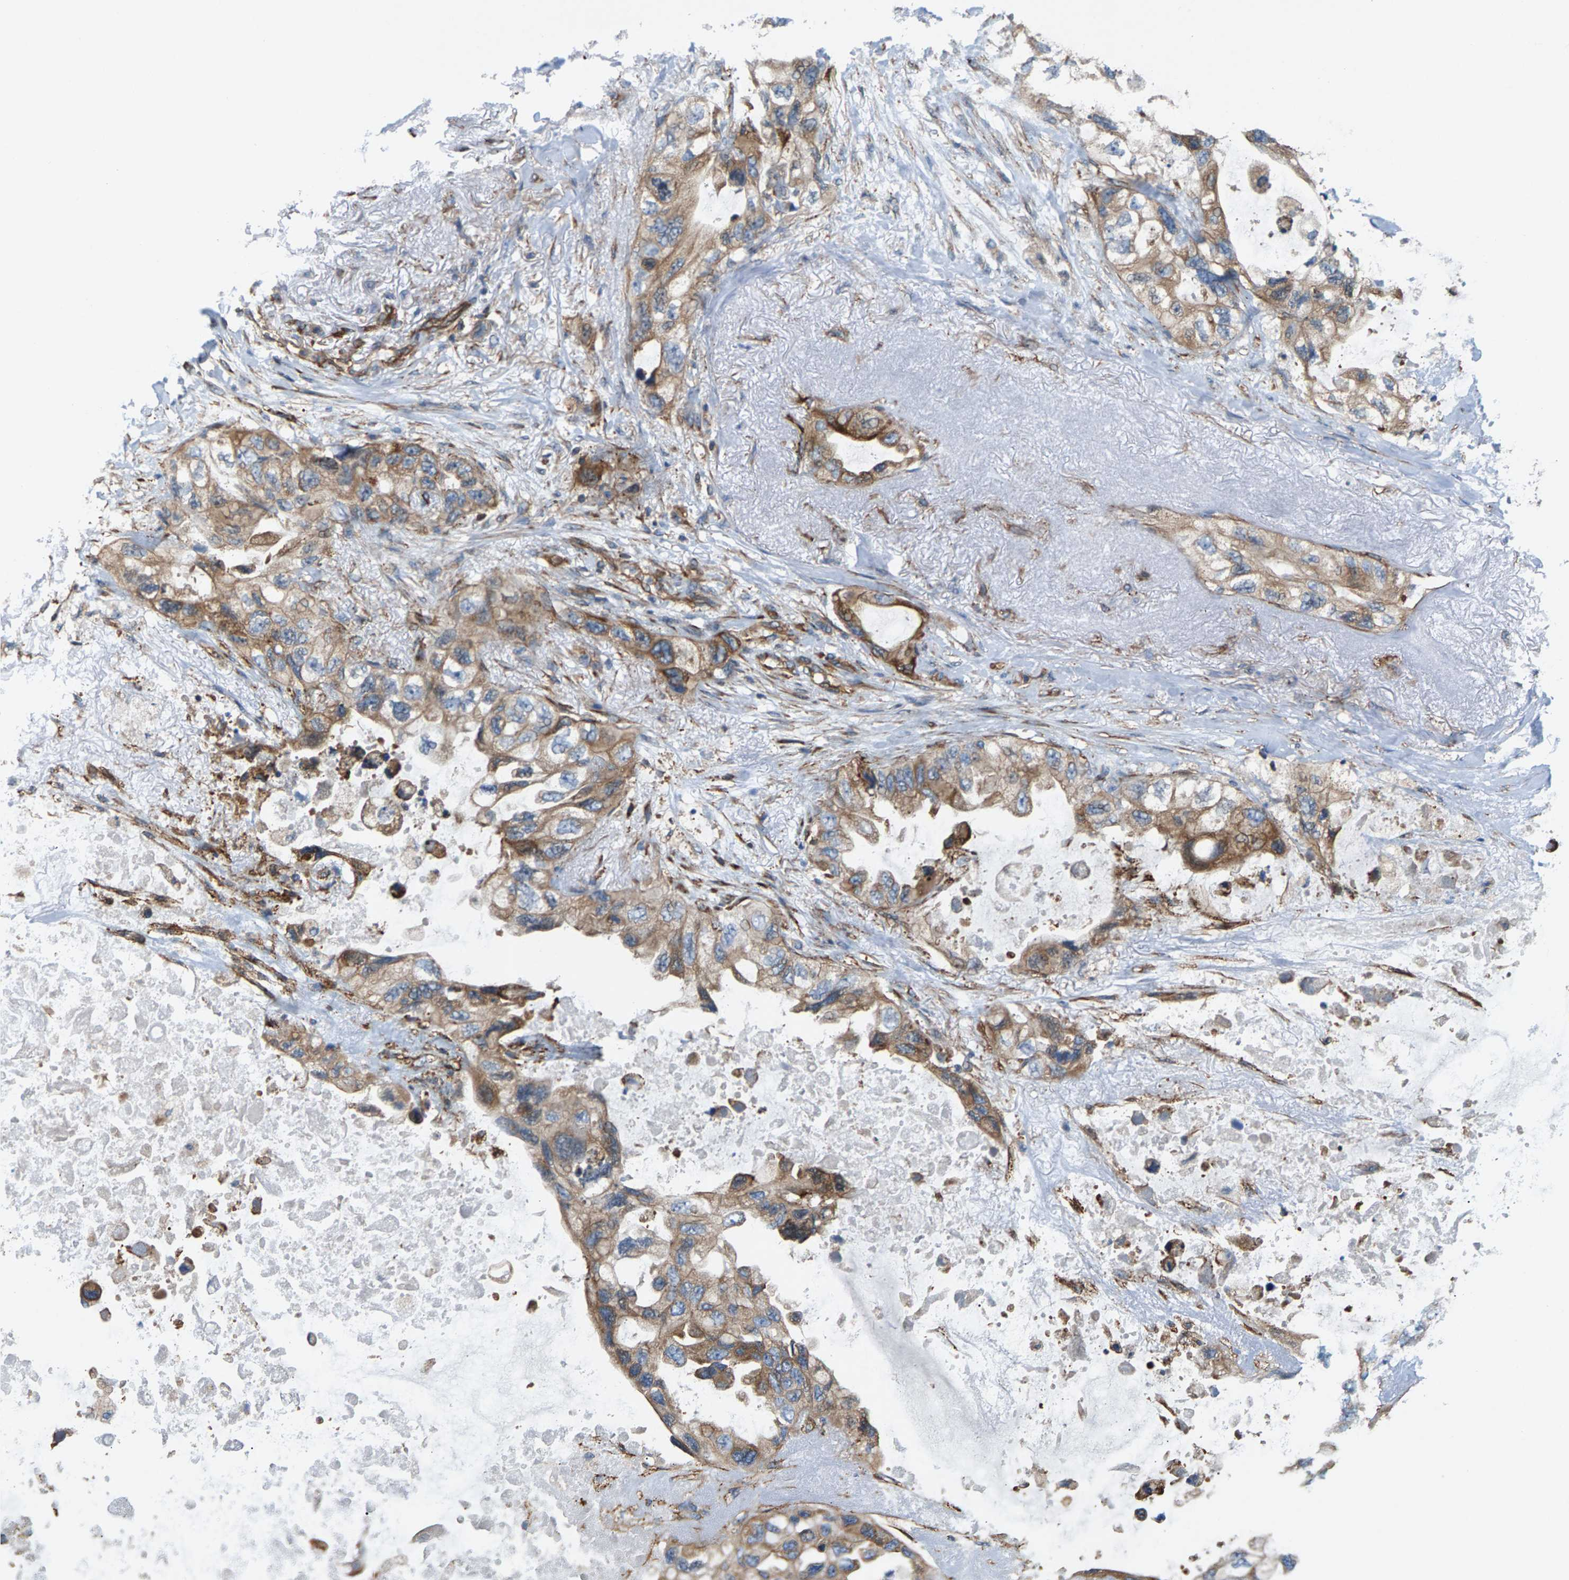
{"staining": {"intensity": "moderate", "quantity": ">75%", "location": "cytoplasmic/membranous"}, "tissue": "lung cancer", "cell_type": "Tumor cells", "image_type": "cancer", "snomed": [{"axis": "morphology", "description": "Squamous cell carcinoma, NOS"}, {"axis": "topography", "description": "Lung"}], "caption": "Immunohistochemistry staining of squamous cell carcinoma (lung), which displays medium levels of moderate cytoplasmic/membranous positivity in approximately >75% of tumor cells indicating moderate cytoplasmic/membranous protein positivity. The staining was performed using DAB (brown) for protein detection and nuclei were counterstained in hematoxylin (blue).", "gene": "PDCL", "patient": {"sex": "female", "age": 73}}